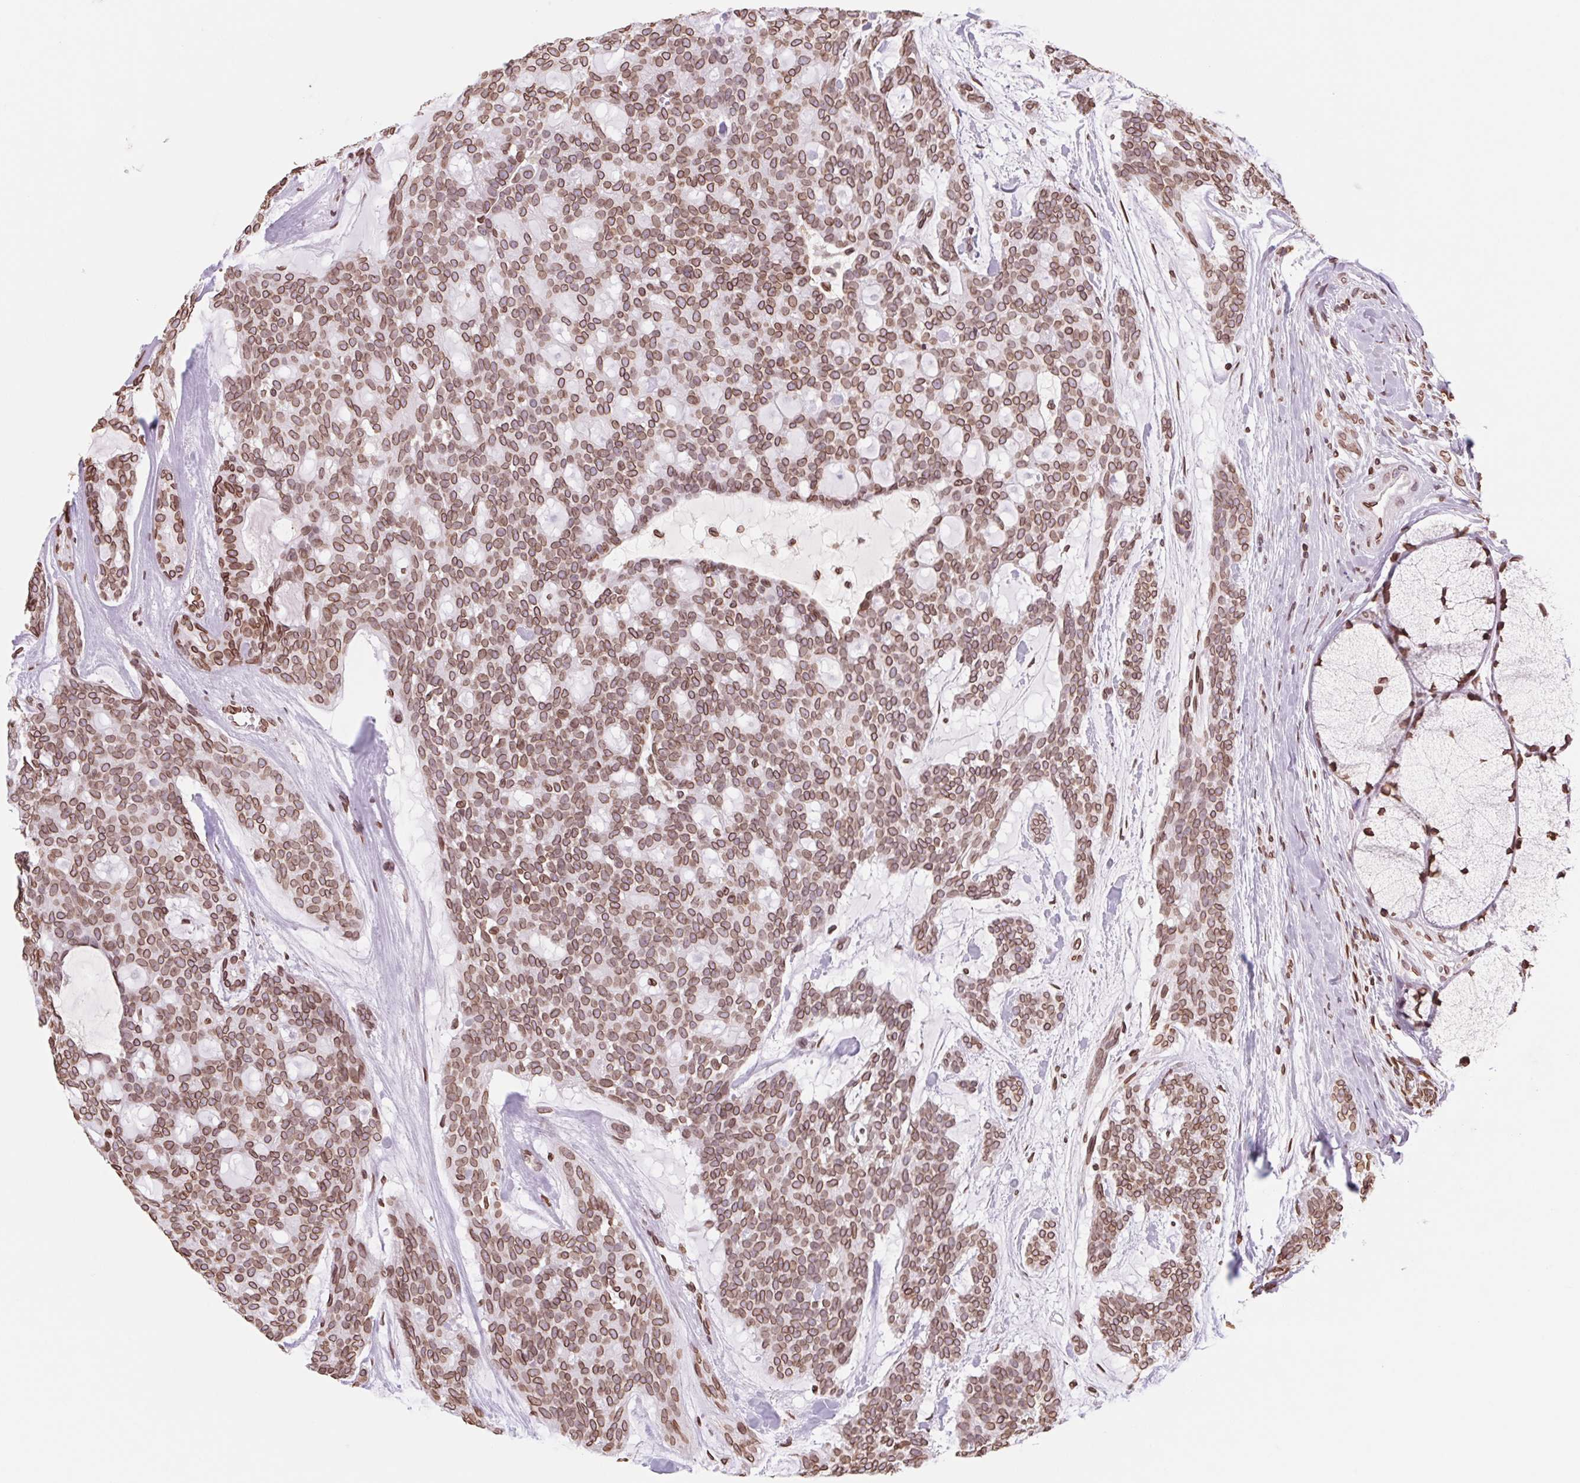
{"staining": {"intensity": "strong", "quantity": ">75%", "location": "cytoplasmic/membranous,nuclear"}, "tissue": "head and neck cancer", "cell_type": "Tumor cells", "image_type": "cancer", "snomed": [{"axis": "morphology", "description": "Adenocarcinoma, NOS"}, {"axis": "topography", "description": "Head-Neck"}], "caption": "This photomicrograph demonstrates immunohistochemistry staining of human adenocarcinoma (head and neck), with high strong cytoplasmic/membranous and nuclear expression in approximately >75% of tumor cells.", "gene": "LMNB2", "patient": {"sex": "male", "age": 66}}